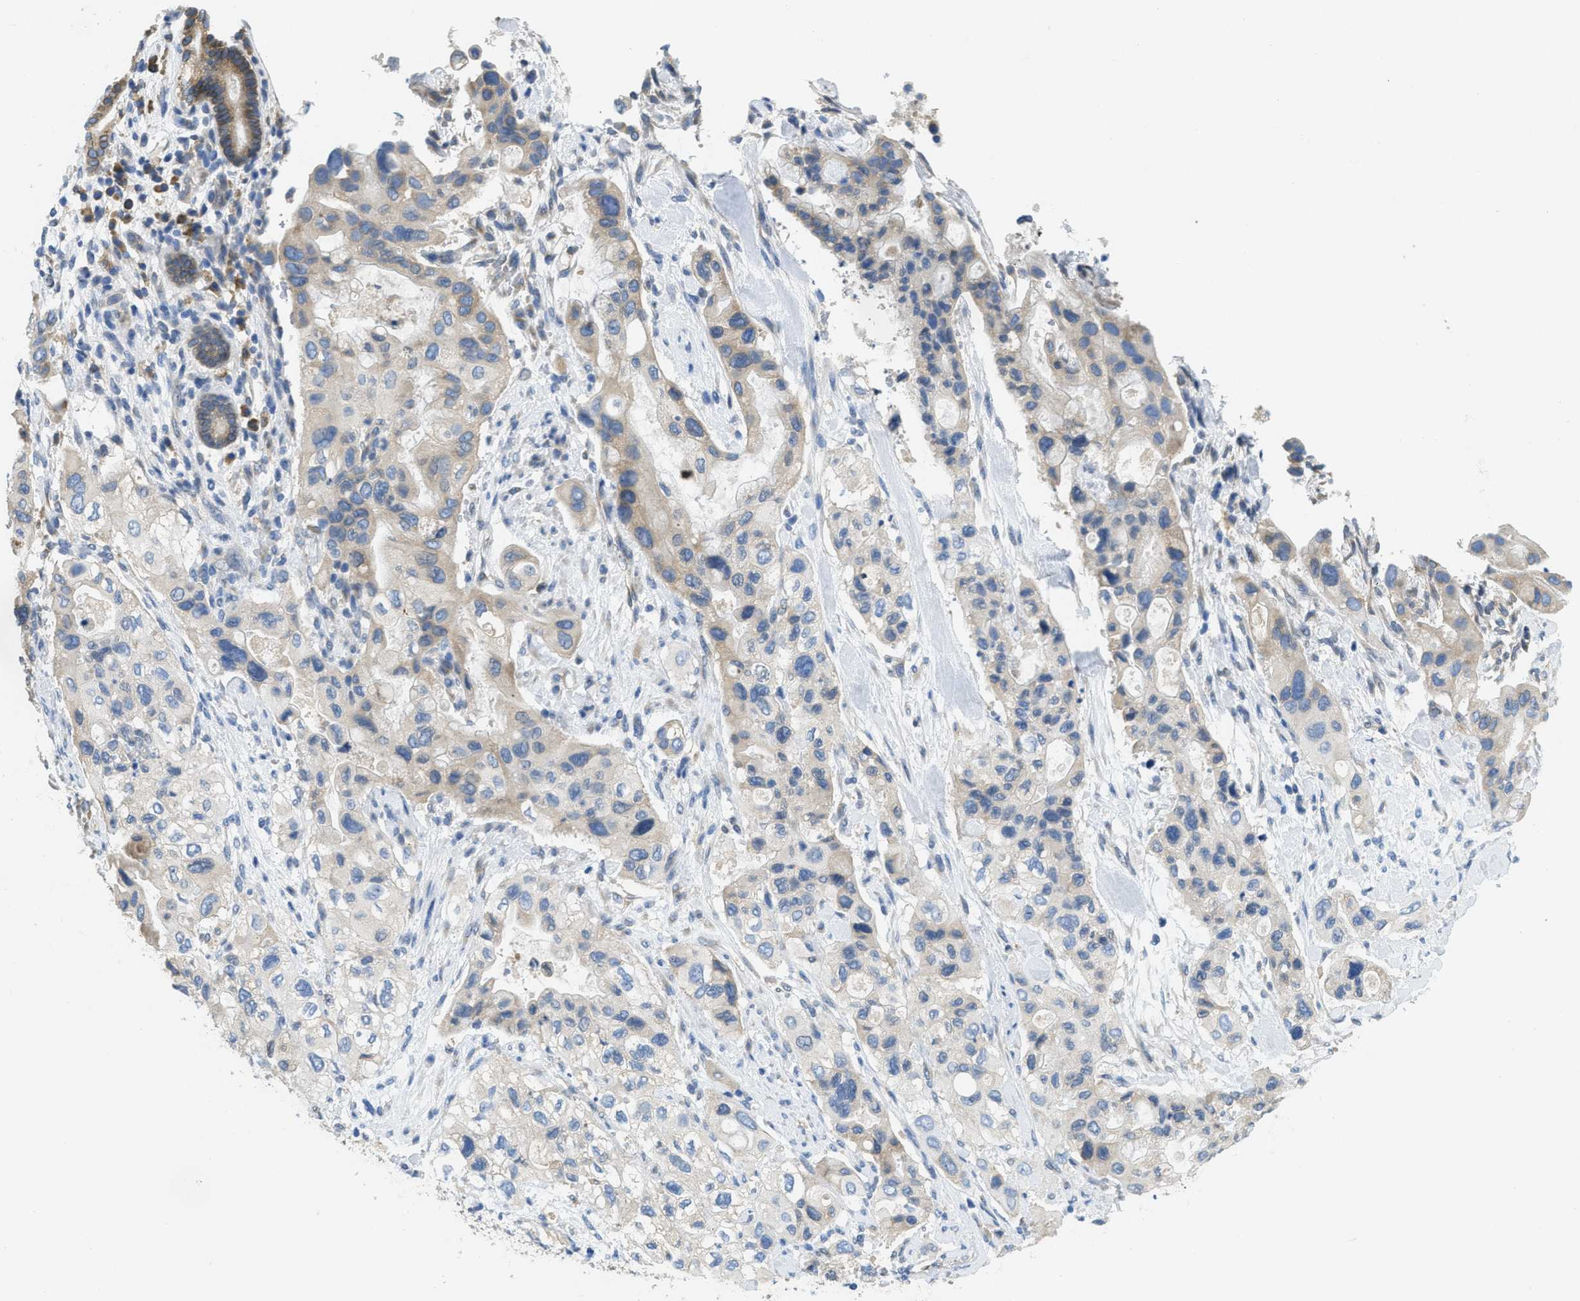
{"staining": {"intensity": "weak", "quantity": "<25%", "location": "cytoplasmic/membranous"}, "tissue": "pancreatic cancer", "cell_type": "Tumor cells", "image_type": "cancer", "snomed": [{"axis": "morphology", "description": "Adenocarcinoma, NOS"}, {"axis": "topography", "description": "Pancreas"}], "caption": "Immunohistochemistry micrograph of neoplastic tissue: adenocarcinoma (pancreatic) stained with DAB (3,3'-diaminobenzidine) exhibits no significant protein expression in tumor cells.", "gene": "MPDU1", "patient": {"sex": "female", "age": 56}}